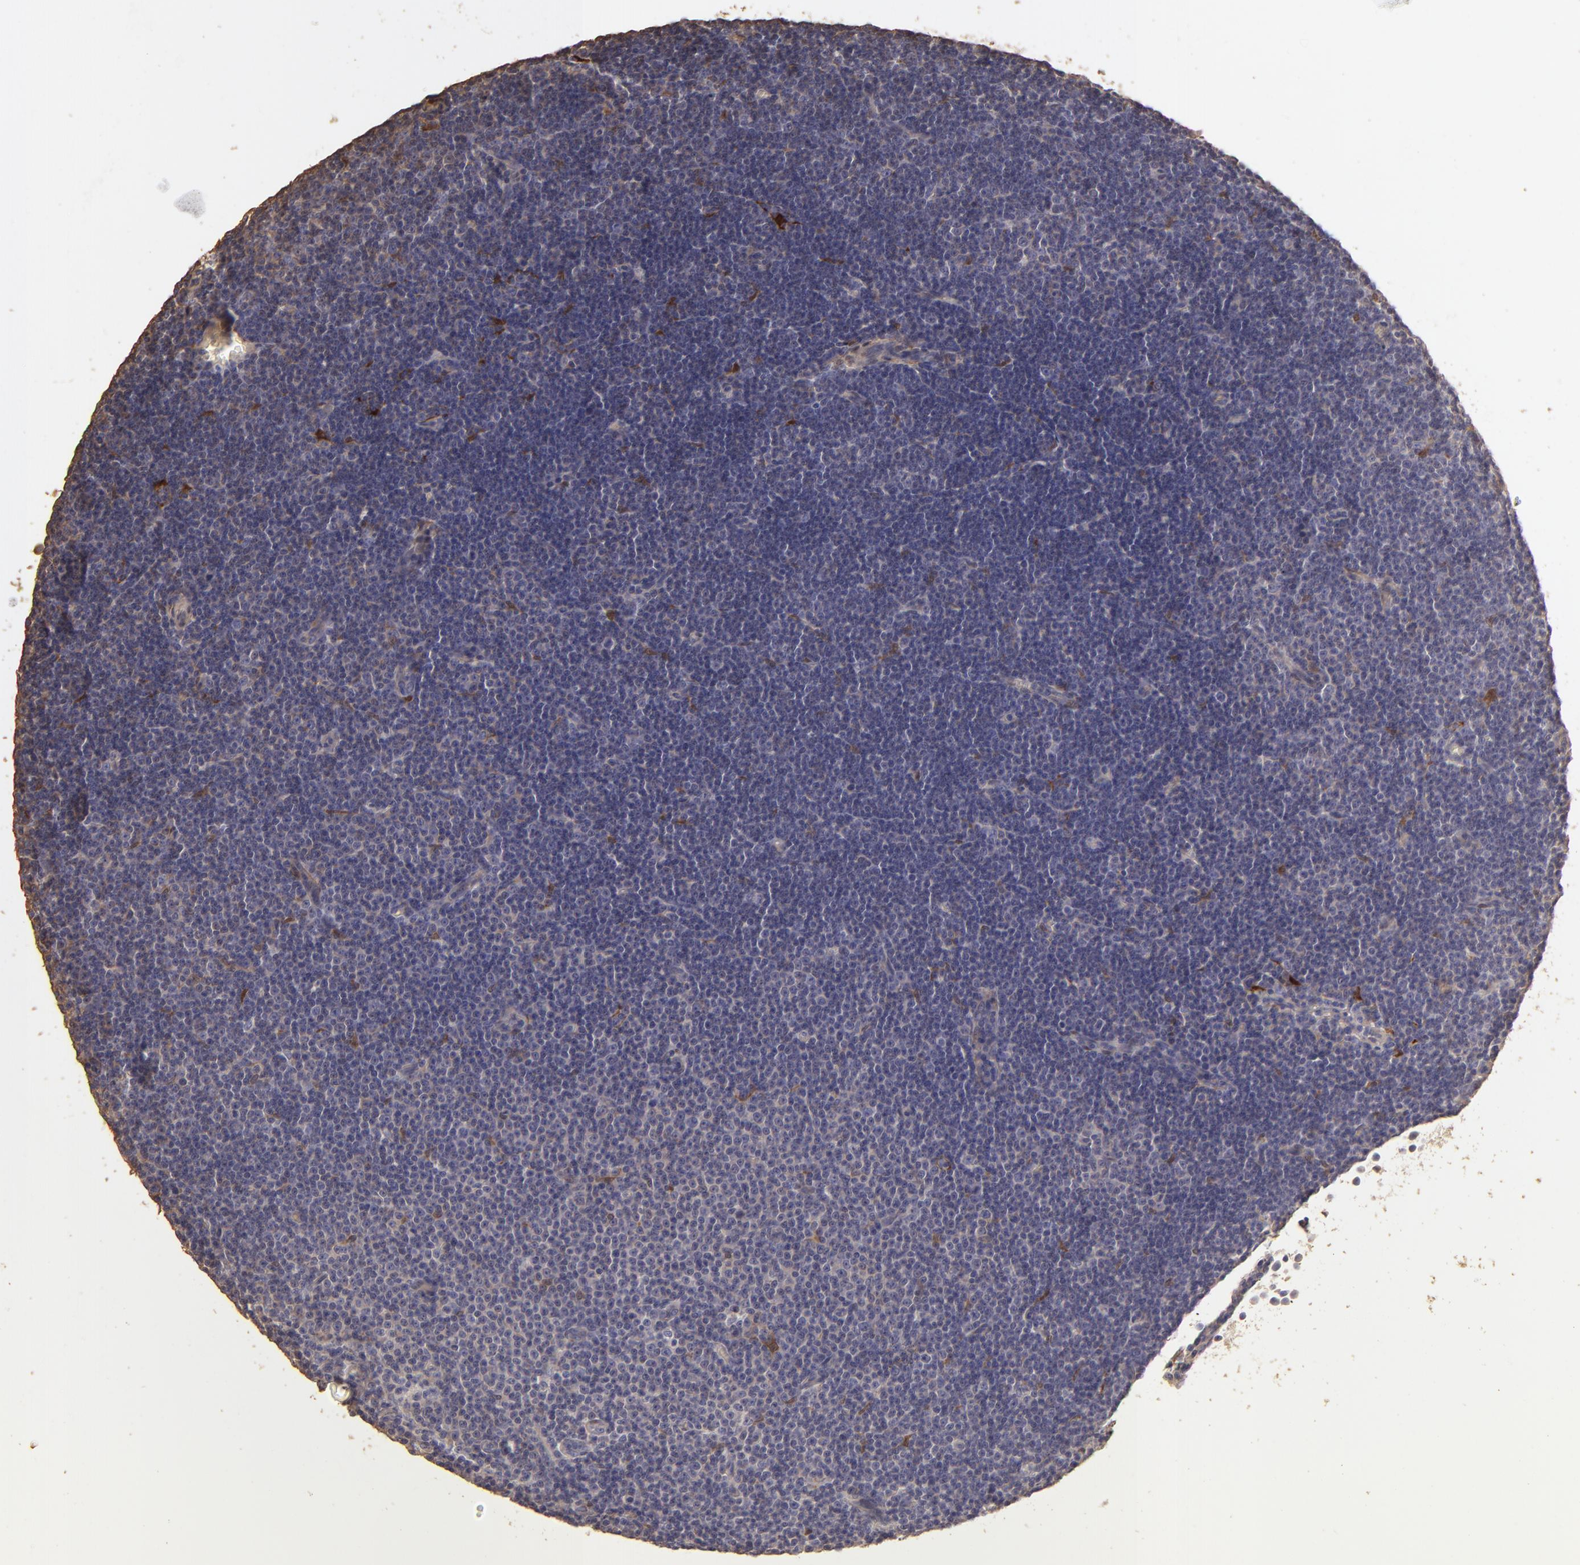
{"staining": {"intensity": "negative", "quantity": "none", "location": "none"}, "tissue": "lymphoma", "cell_type": "Tumor cells", "image_type": "cancer", "snomed": [{"axis": "morphology", "description": "Malignant lymphoma, non-Hodgkin's type, Low grade"}, {"axis": "topography", "description": "Lymph node"}], "caption": "Tumor cells are negative for brown protein staining in low-grade malignant lymphoma, non-Hodgkin's type. The staining is performed using DAB (3,3'-diaminobenzidine) brown chromogen with nuclei counter-stained in using hematoxylin.", "gene": "HSPB6", "patient": {"sex": "male", "age": 57}}